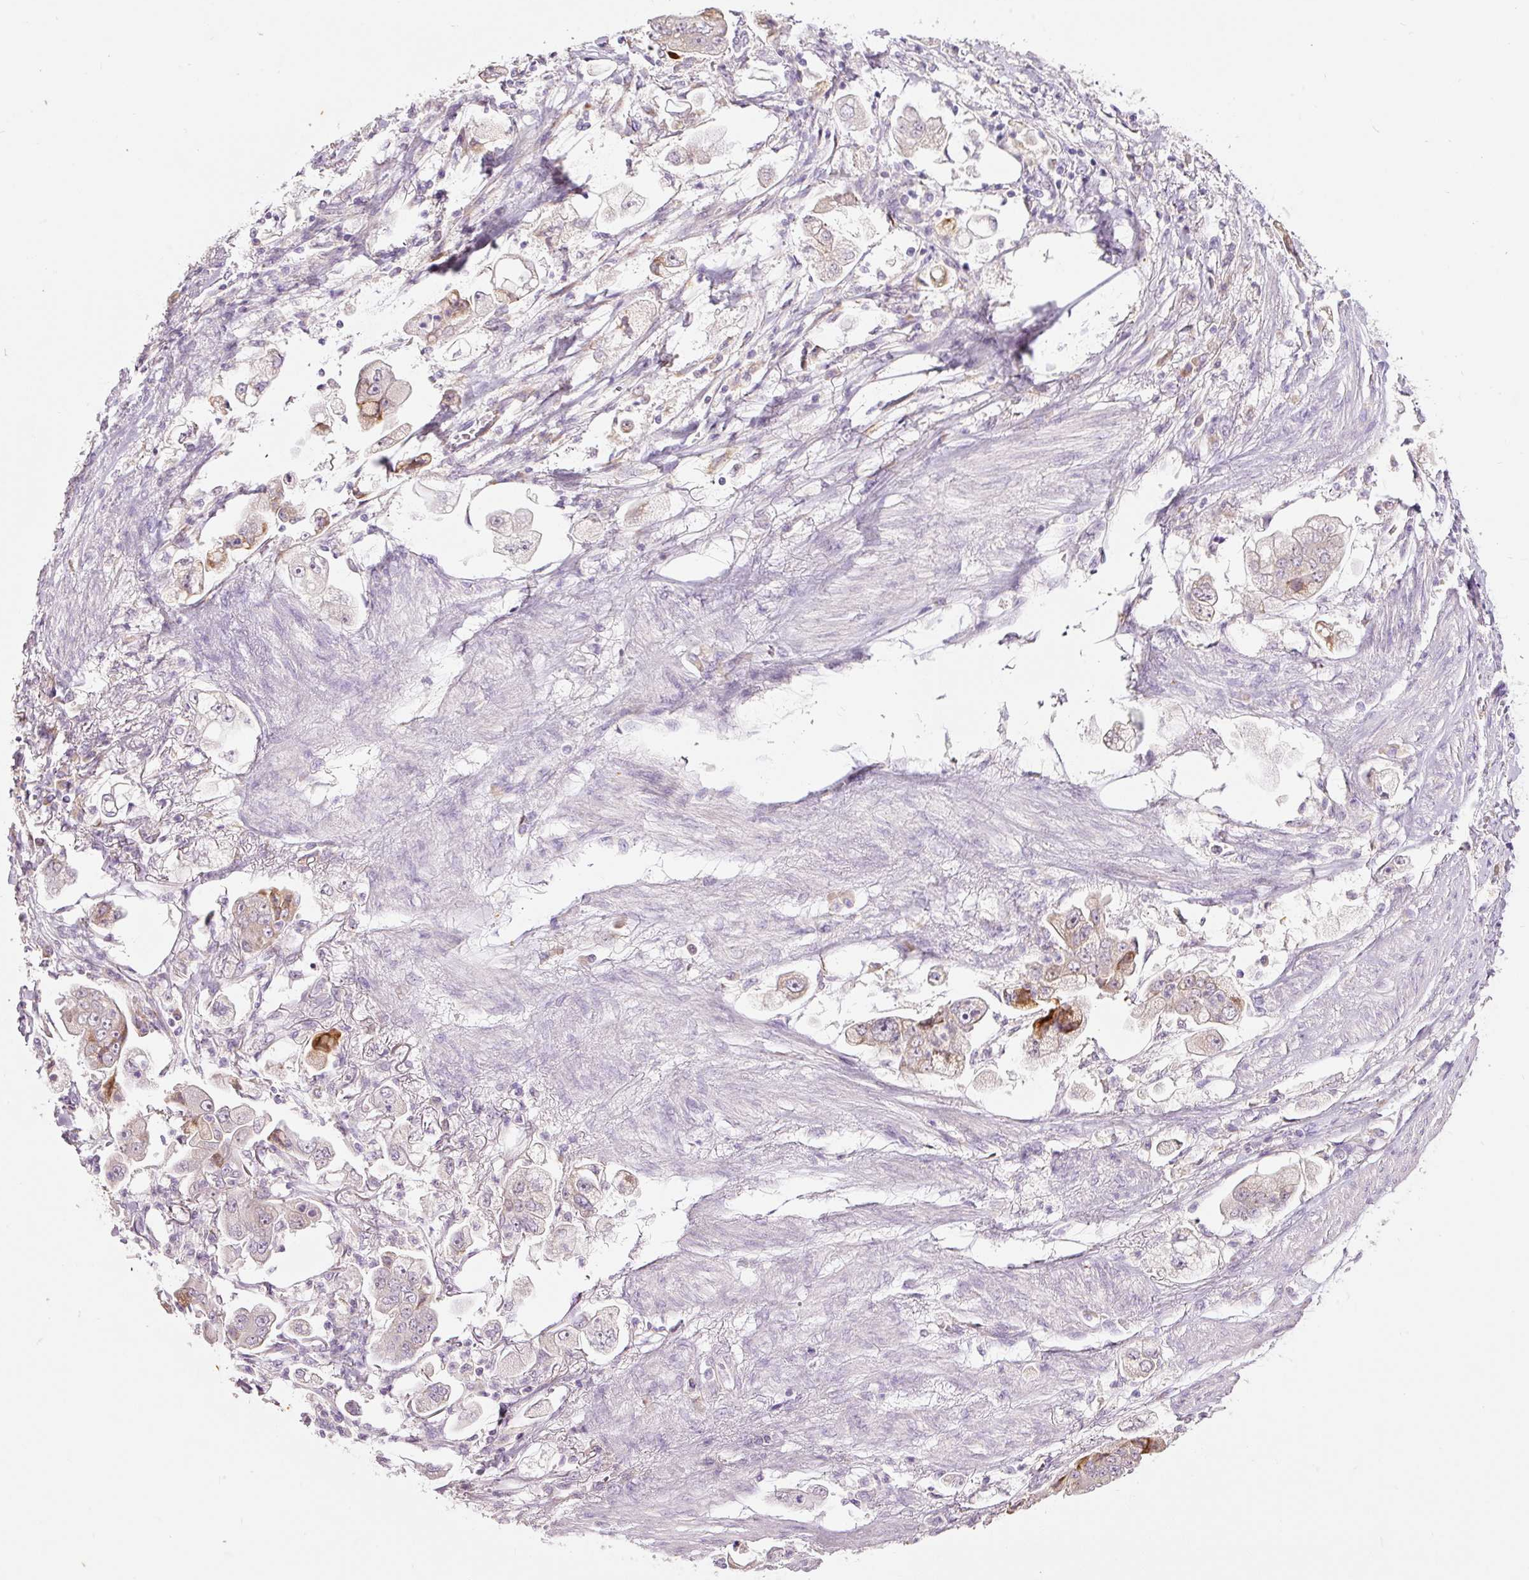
{"staining": {"intensity": "moderate", "quantity": "<25%", "location": "cytoplasmic/membranous"}, "tissue": "stomach cancer", "cell_type": "Tumor cells", "image_type": "cancer", "snomed": [{"axis": "morphology", "description": "Adenocarcinoma, NOS"}, {"axis": "topography", "description": "Stomach"}], "caption": "The image displays staining of adenocarcinoma (stomach), revealing moderate cytoplasmic/membranous protein staining (brown color) within tumor cells.", "gene": "RSPO2", "patient": {"sex": "male", "age": 62}}